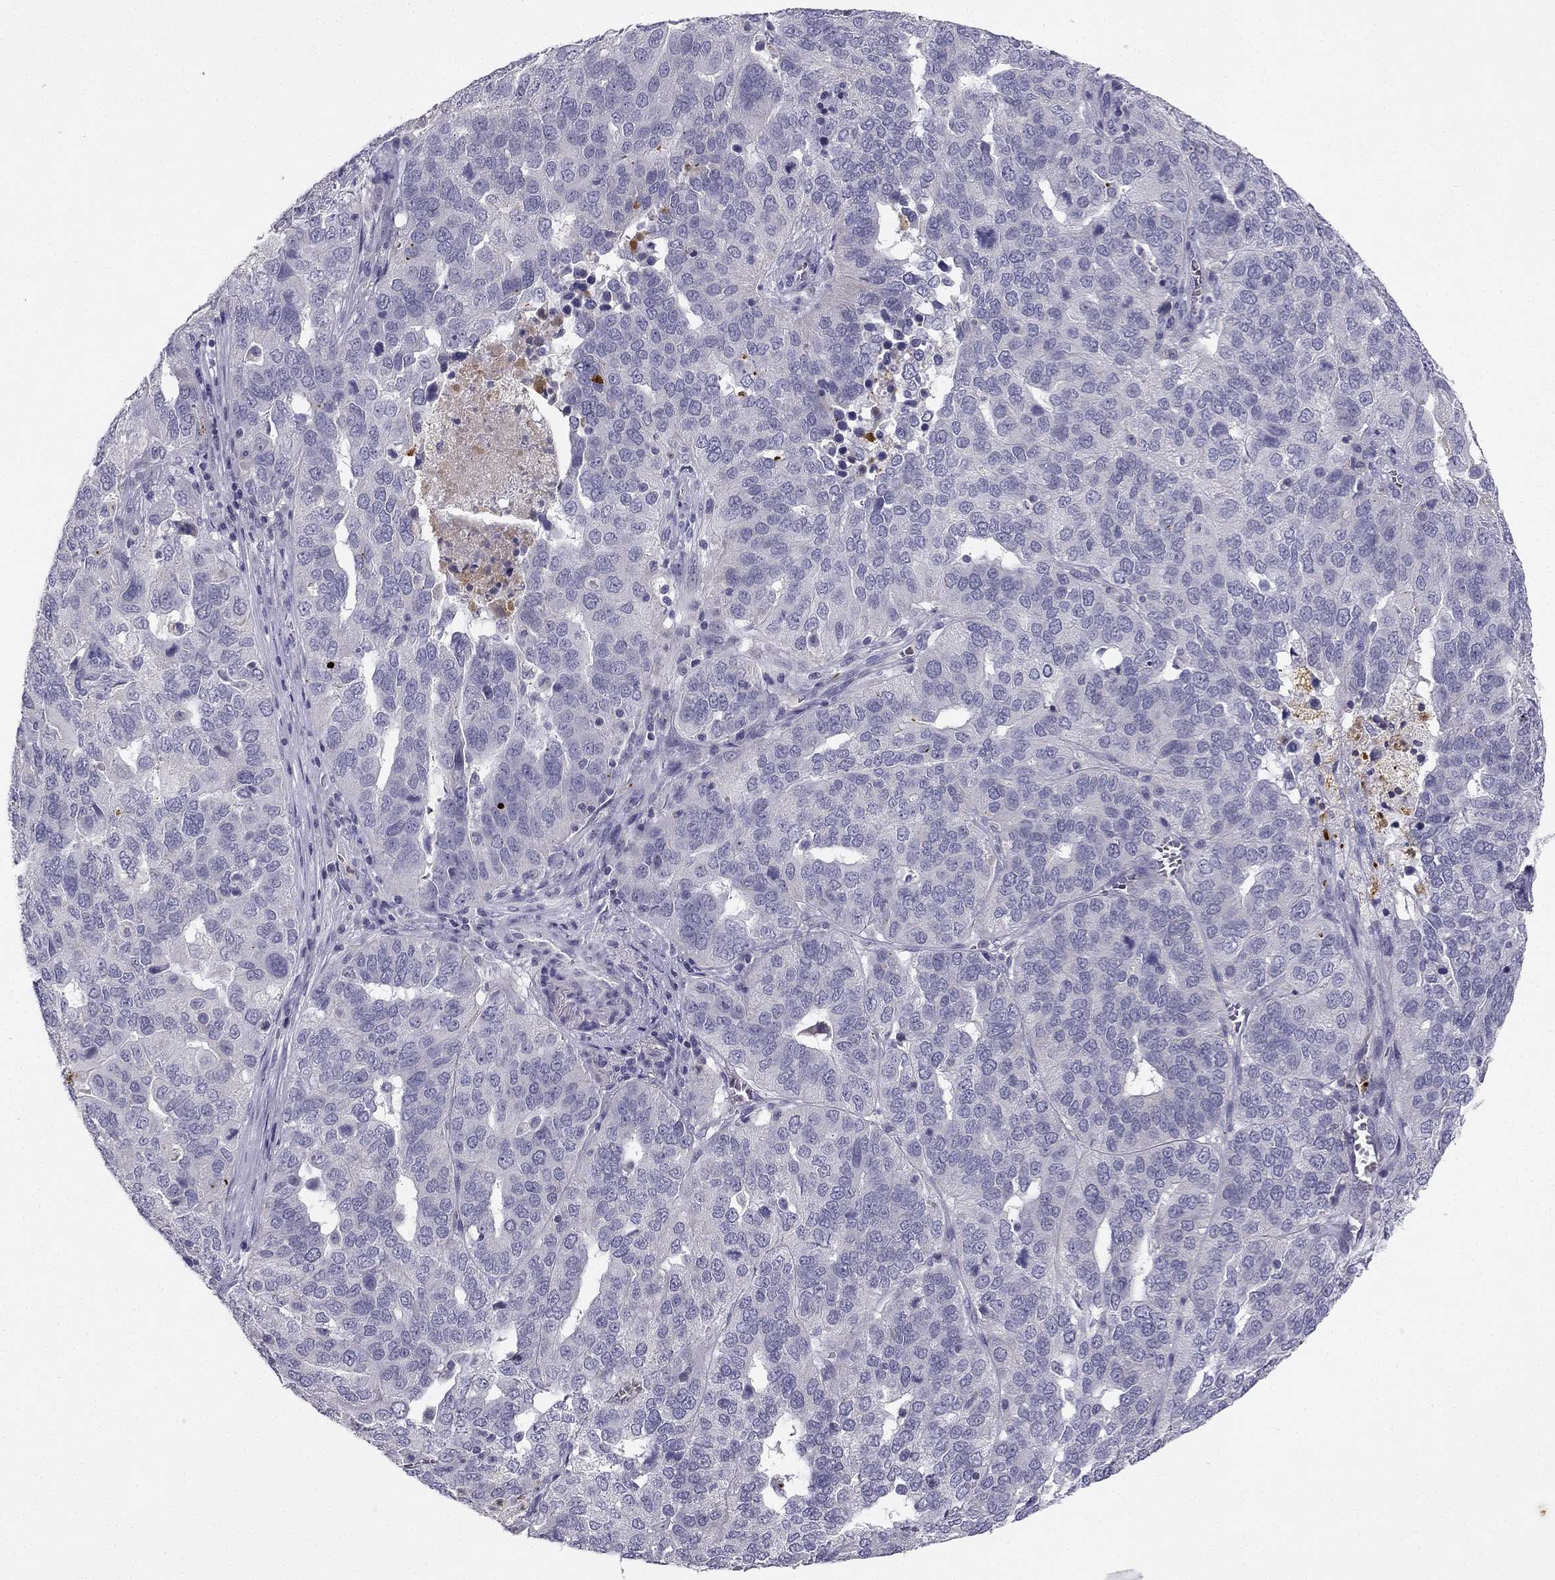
{"staining": {"intensity": "negative", "quantity": "none", "location": "none"}, "tissue": "ovarian cancer", "cell_type": "Tumor cells", "image_type": "cancer", "snomed": [{"axis": "morphology", "description": "Carcinoma, endometroid"}, {"axis": "topography", "description": "Soft tissue"}, {"axis": "topography", "description": "Ovary"}], "caption": "High magnification brightfield microscopy of endometroid carcinoma (ovarian) stained with DAB (3,3'-diaminobenzidine) (brown) and counterstained with hematoxylin (blue): tumor cells show no significant expression. (DAB immunohistochemistry (IHC) with hematoxylin counter stain).", "gene": "SLC6A4", "patient": {"sex": "female", "age": 52}}